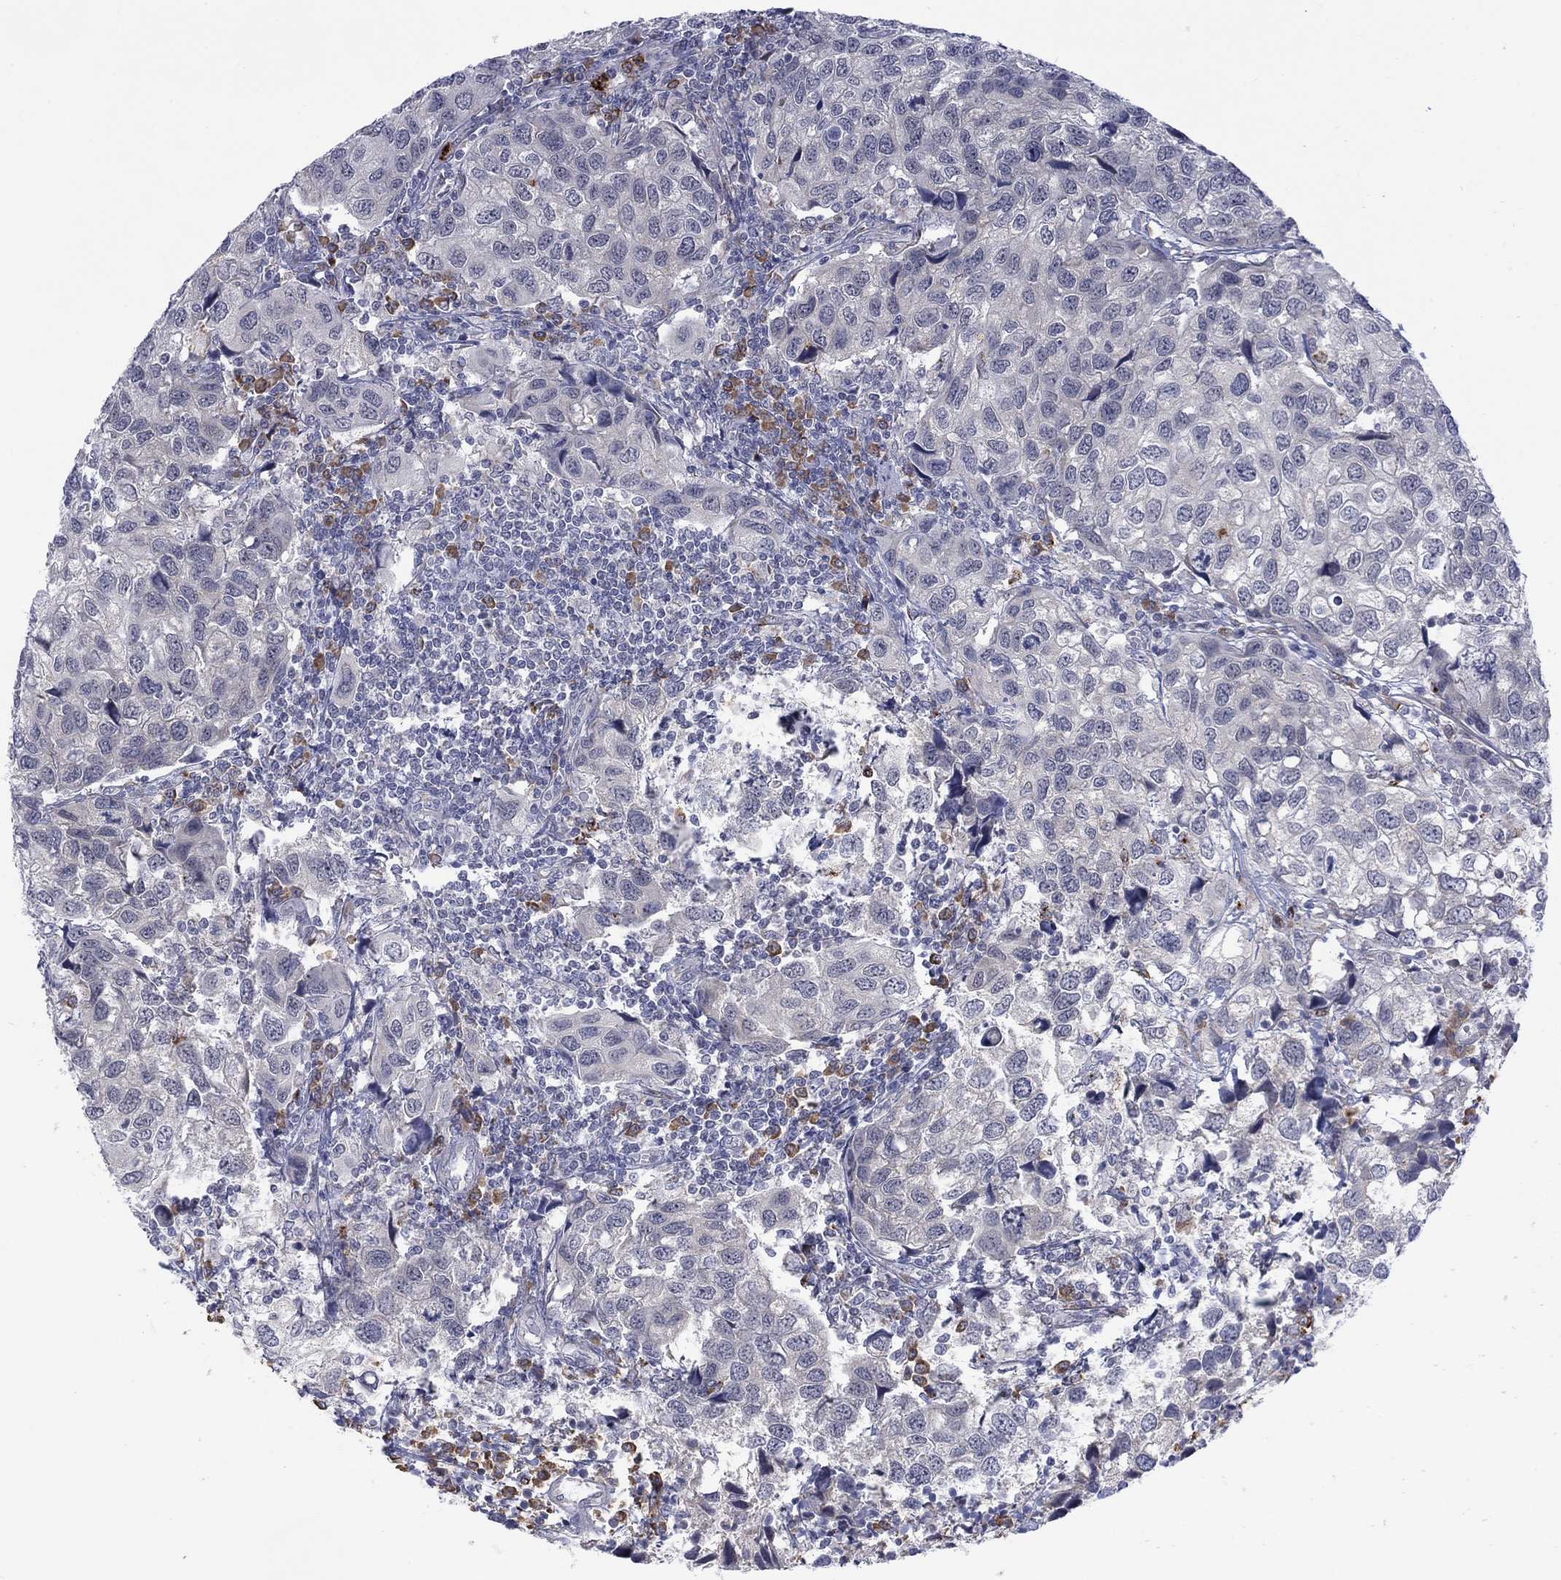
{"staining": {"intensity": "negative", "quantity": "none", "location": "none"}, "tissue": "urothelial cancer", "cell_type": "Tumor cells", "image_type": "cancer", "snomed": [{"axis": "morphology", "description": "Urothelial carcinoma, High grade"}, {"axis": "topography", "description": "Urinary bladder"}], "caption": "This micrograph is of urothelial cancer stained with IHC to label a protein in brown with the nuclei are counter-stained blue. There is no expression in tumor cells.", "gene": "MTRFR", "patient": {"sex": "male", "age": 79}}